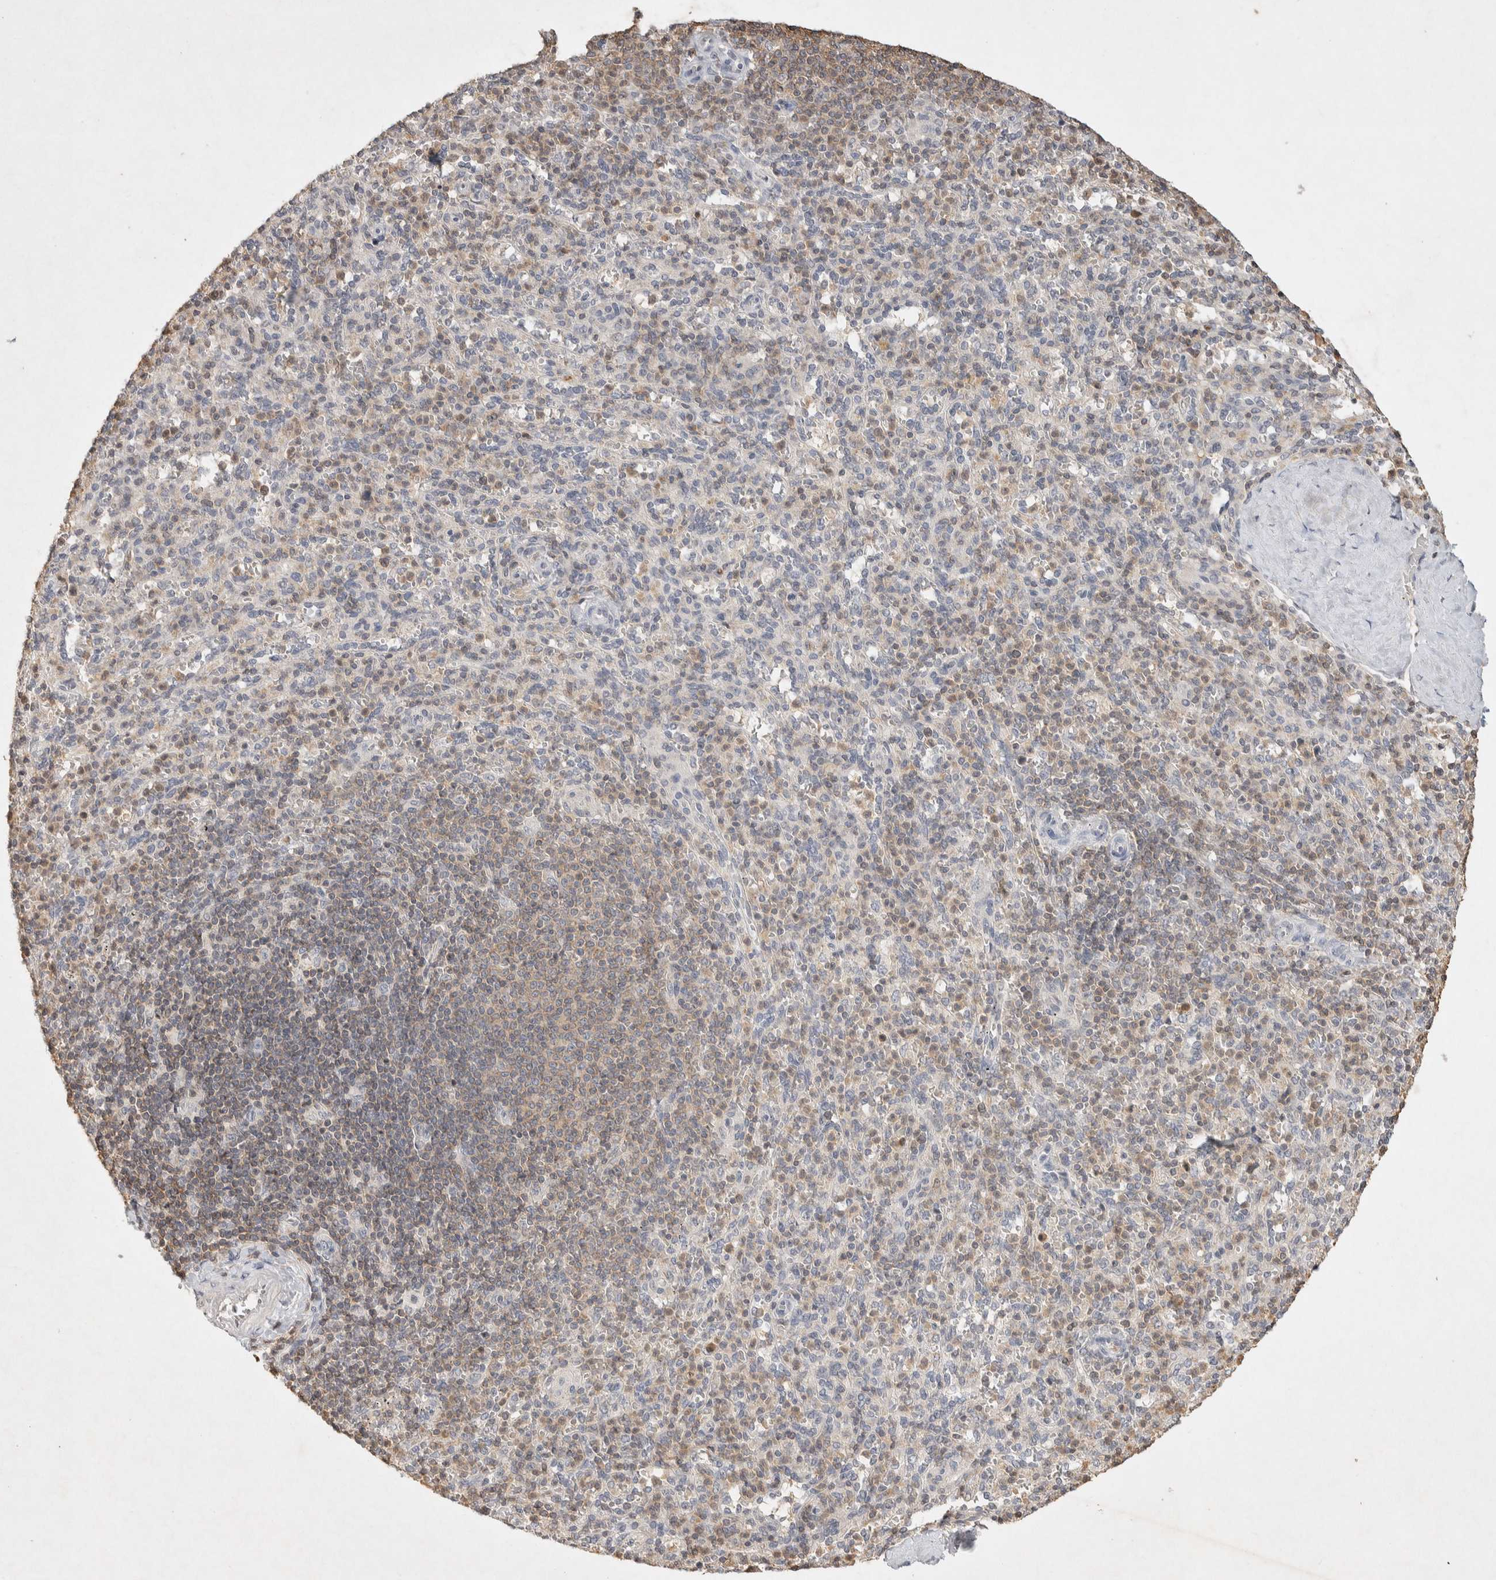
{"staining": {"intensity": "weak", "quantity": "25%-75%", "location": "cytoplasmic/membranous"}, "tissue": "spleen", "cell_type": "Cells in red pulp", "image_type": "normal", "snomed": [{"axis": "morphology", "description": "Normal tissue, NOS"}, {"axis": "topography", "description": "Spleen"}], "caption": "The immunohistochemical stain labels weak cytoplasmic/membranous positivity in cells in red pulp of unremarkable spleen.", "gene": "RAC2", "patient": {"sex": "male", "age": 36}}